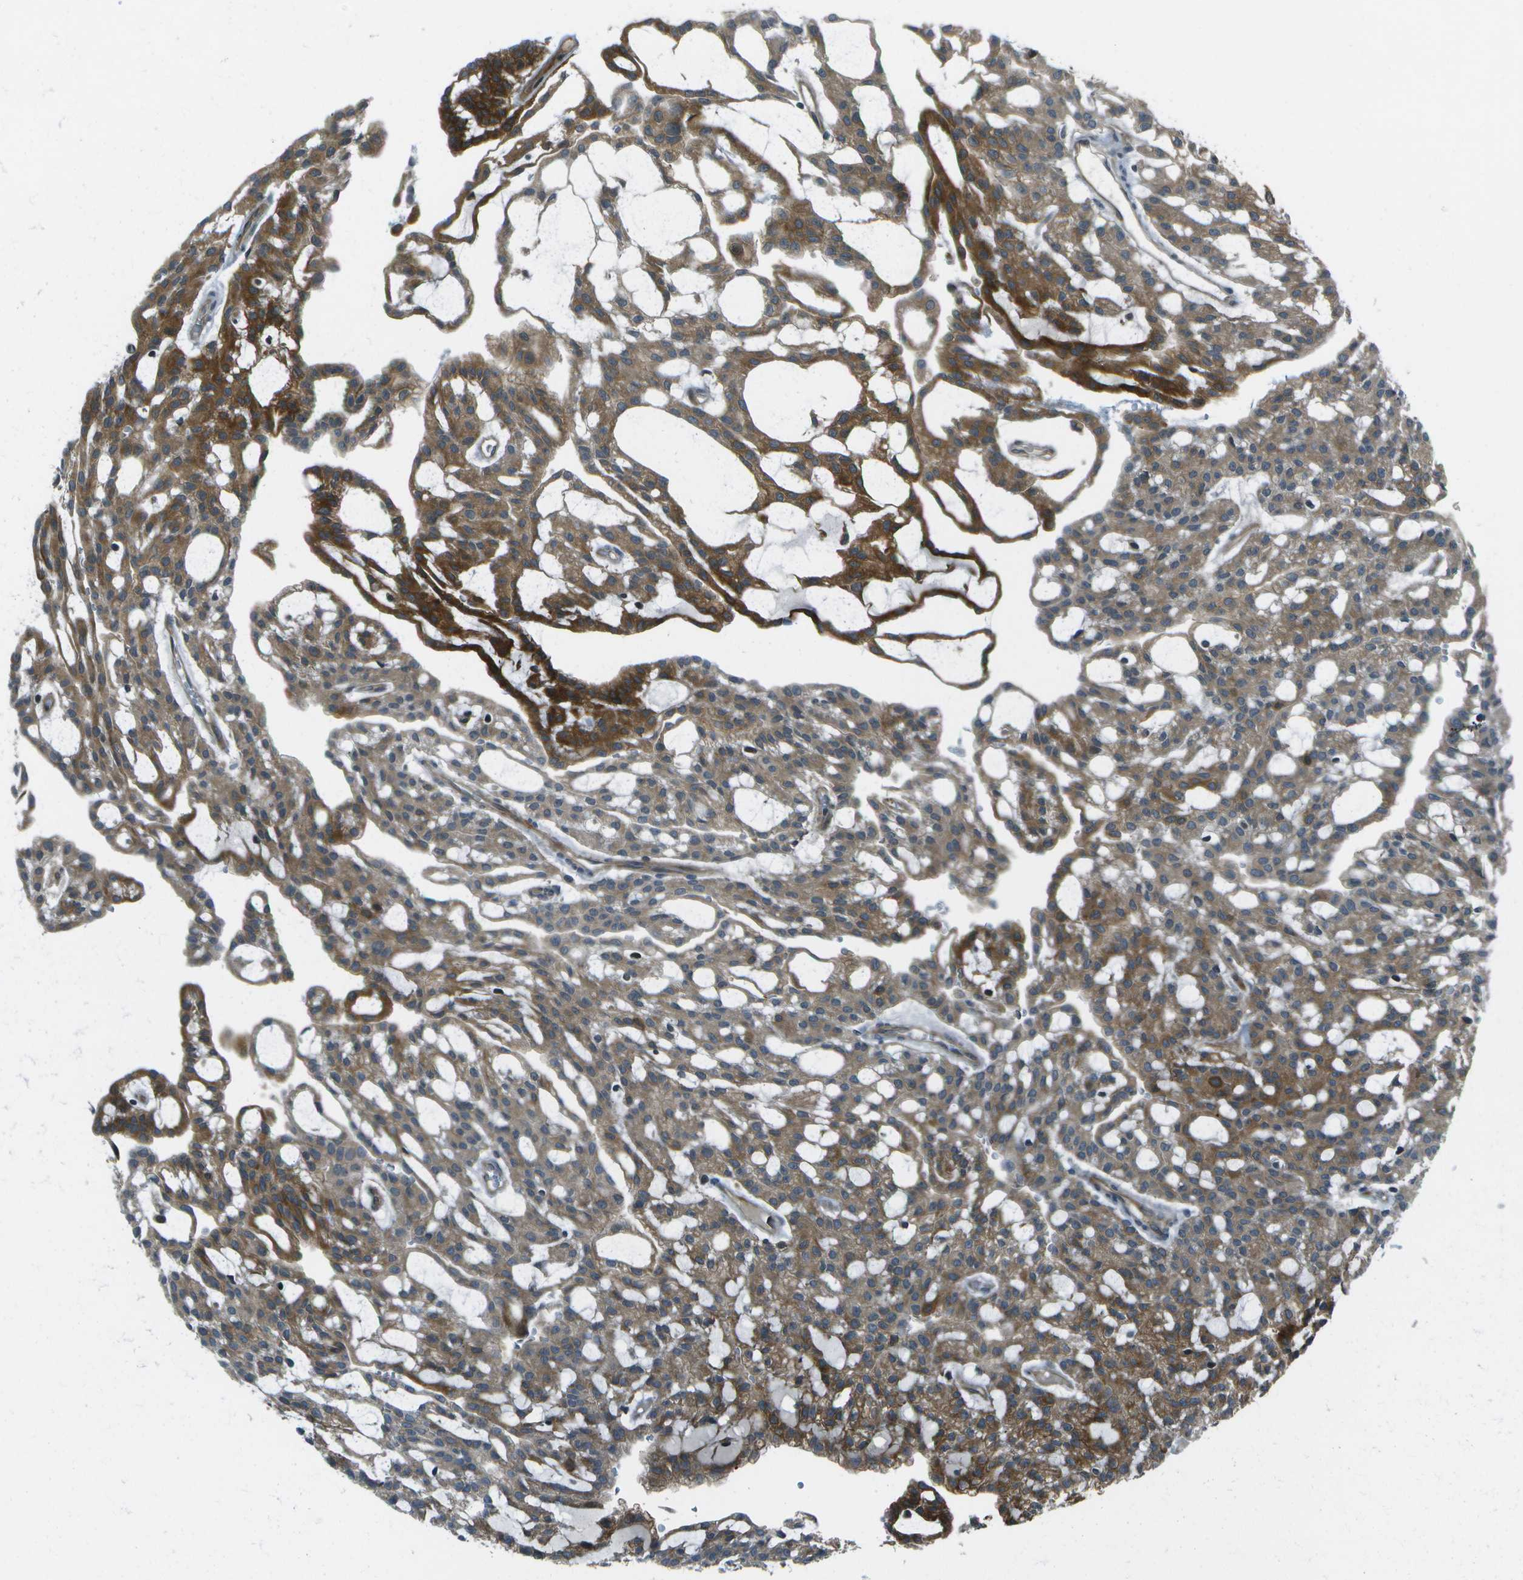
{"staining": {"intensity": "strong", "quantity": ">75%", "location": "cytoplasmic/membranous"}, "tissue": "renal cancer", "cell_type": "Tumor cells", "image_type": "cancer", "snomed": [{"axis": "morphology", "description": "Adenocarcinoma, NOS"}, {"axis": "topography", "description": "Kidney"}], "caption": "Protein staining exhibits strong cytoplasmic/membranous positivity in approximately >75% of tumor cells in renal cancer (adenocarcinoma).", "gene": "TMEM19", "patient": {"sex": "male", "age": 63}}